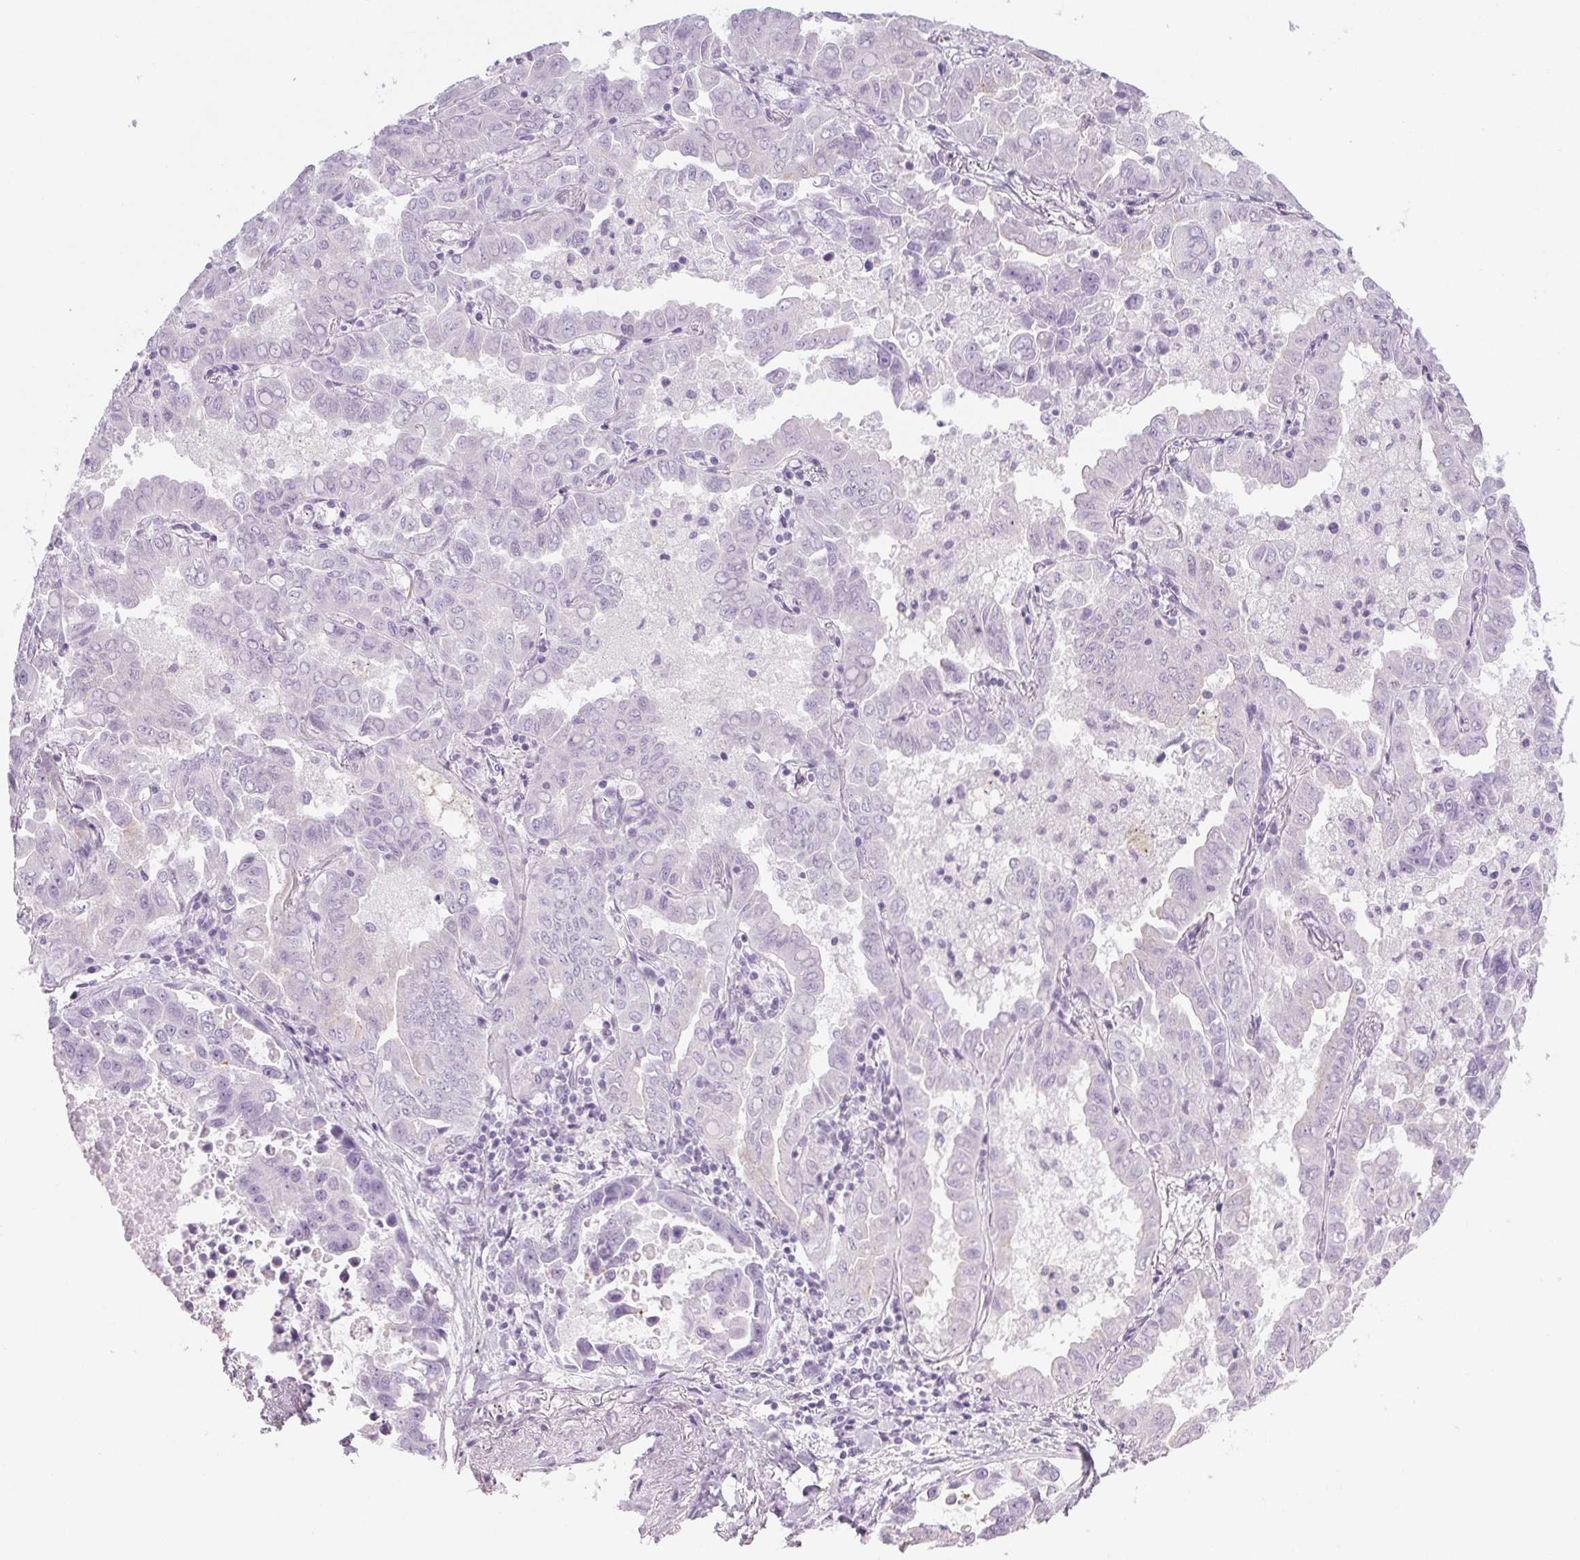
{"staining": {"intensity": "negative", "quantity": "none", "location": "none"}, "tissue": "lung cancer", "cell_type": "Tumor cells", "image_type": "cancer", "snomed": [{"axis": "morphology", "description": "Adenocarcinoma, NOS"}, {"axis": "topography", "description": "Lung"}], "caption": "Immunohistochemical staining of human lung cancer shows no significant positivity in tumor cells. (Immunohistochemistry, brightfield microscopy, high magnification).", "gene": "LRP2", "patient": {"sex": "male", "age": 64}}